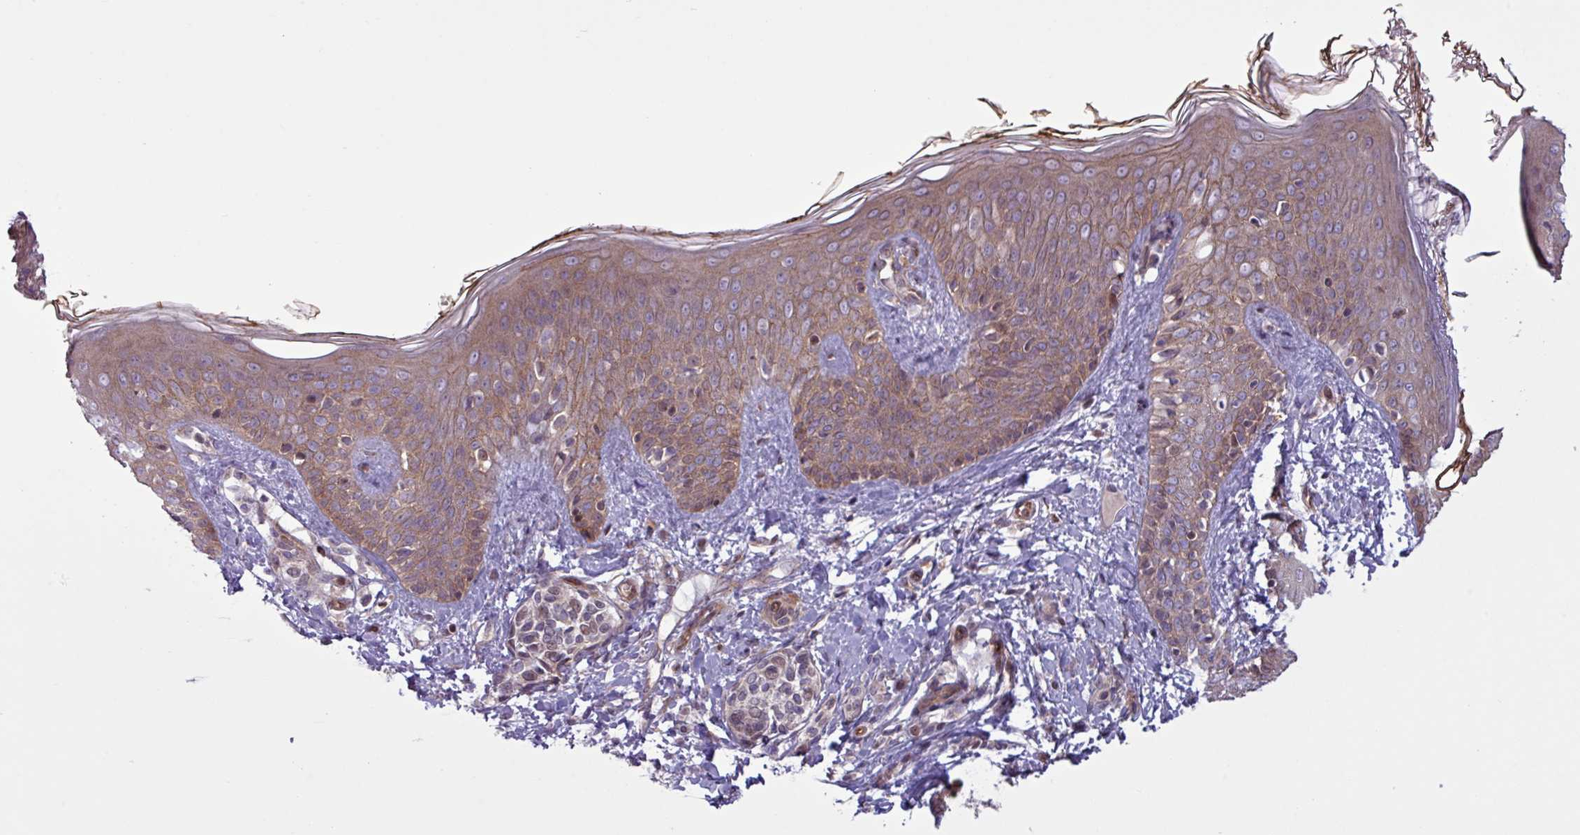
{"staining": {"intensity": "weak", "quantity": ">75%", "location": "cytoplasmic/membranous"}, "tissue": "skin", "cell_type": "Fibroblasts", "image_type": "normal", "snomed": [{"axis": "morphology", "description": "Normal tissue, NOS"}, {"axis": "topography", "description": "Skin"}], "caption": "Immunohistochemistry micrograph of unremarkable skin: human skin stained using immunohistochemistry (IHC) exhibits low levels of weak protein expression localized specifically in the cytoplasmic/membranous of fibroblasts, appearing as a cytoplasmic/membranous brown color.", "gene": "PDPR", "patient": {"sex": "male", "age": 16}}